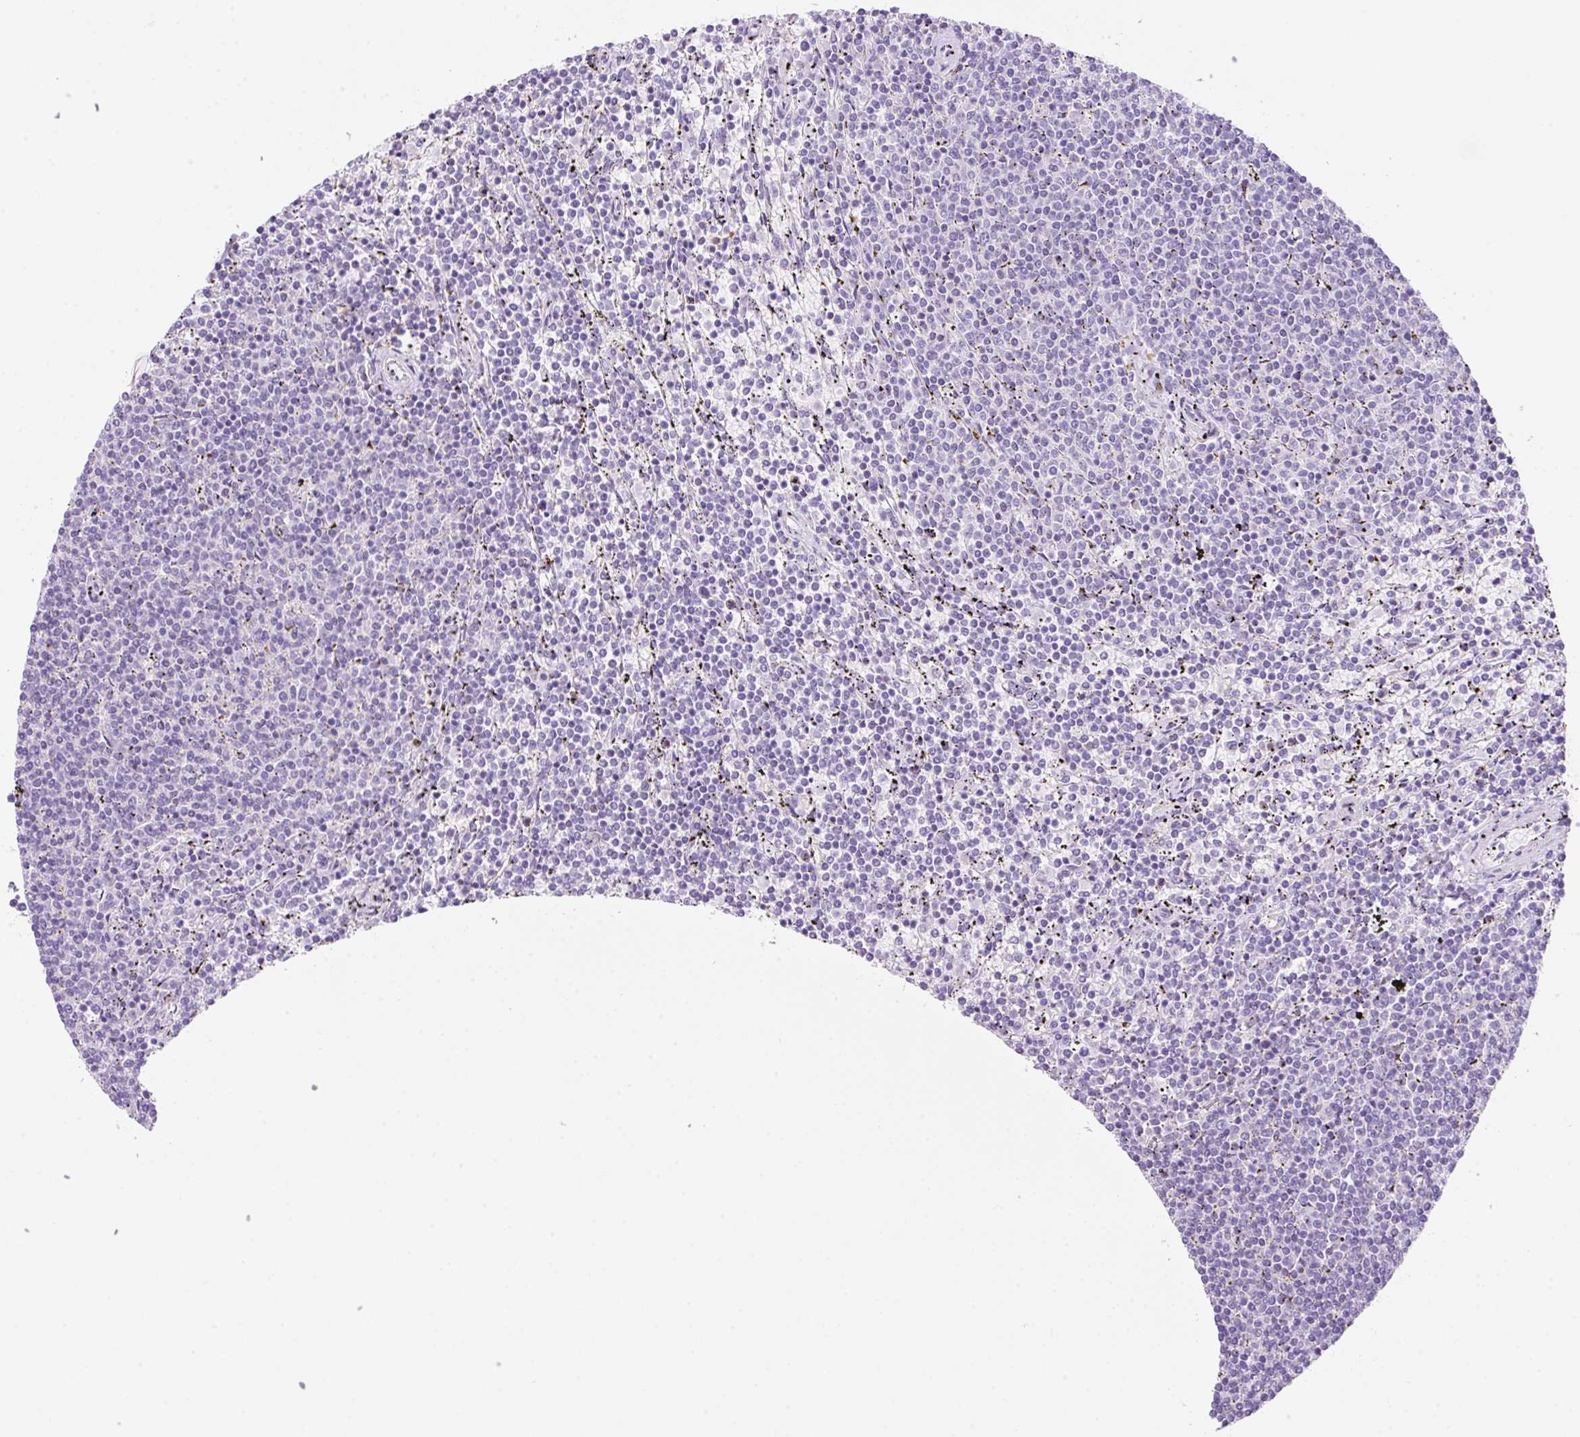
{"staining": {"intensity": "negative", "quantity": "none", "location": "none"}, "tissue": "lymphoma", "cell_type": "Tumor cells", "image_type": "cancer", "snomed": [{"axis": "morphology", "description": "Malignant lymphoma, non-Hodgkin's type, Low grade"}, {"axis": "topography", "description": "Spleen"}], "caption": "DAB (3,3'-diaminobenzidine) immunohistochemical staining of human lymphoma demonstrates no significant positivity in tumor cells.", "gene": "NDST3", "patient": {"sex": "female", "age": 50}}